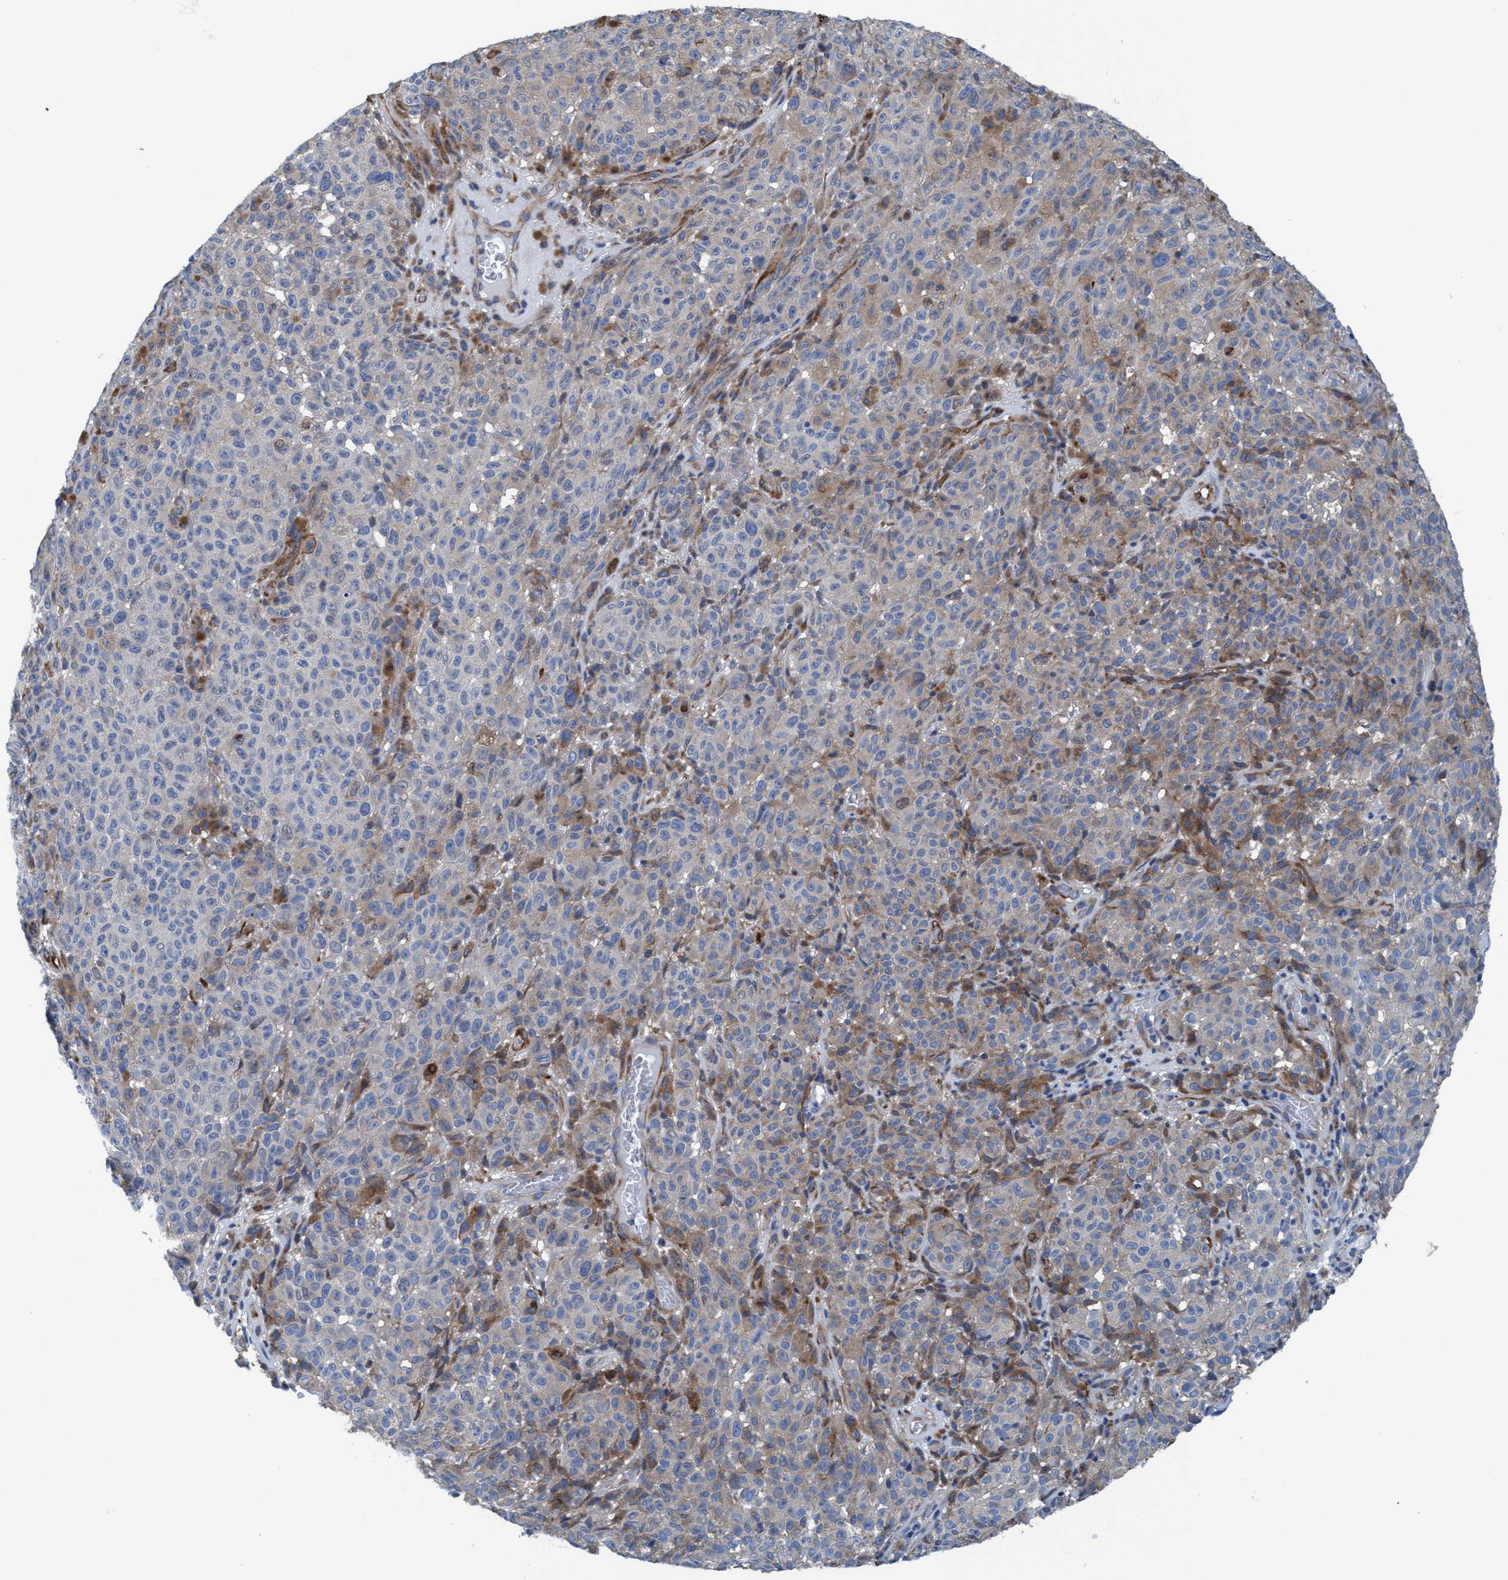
{"staining": {"intensity": "weak", "quantity": "<25%", "location": "cytoplasmic/membranous"}, "tissue": "melanoma", "cell_type": "Tumor cells", "image_type": "cancer", "snomed": [{"axis": "morphology", "description": "Malignant melanoma, NOS"}, {"axis": "topography", "description": "Skin"}], "caption": "This is an immunohistochemistry micrograph of human melanoma. There is no expression in tumor cells.", "gene": "NMT1", "patient": {"sex": "female", "age": 82}}